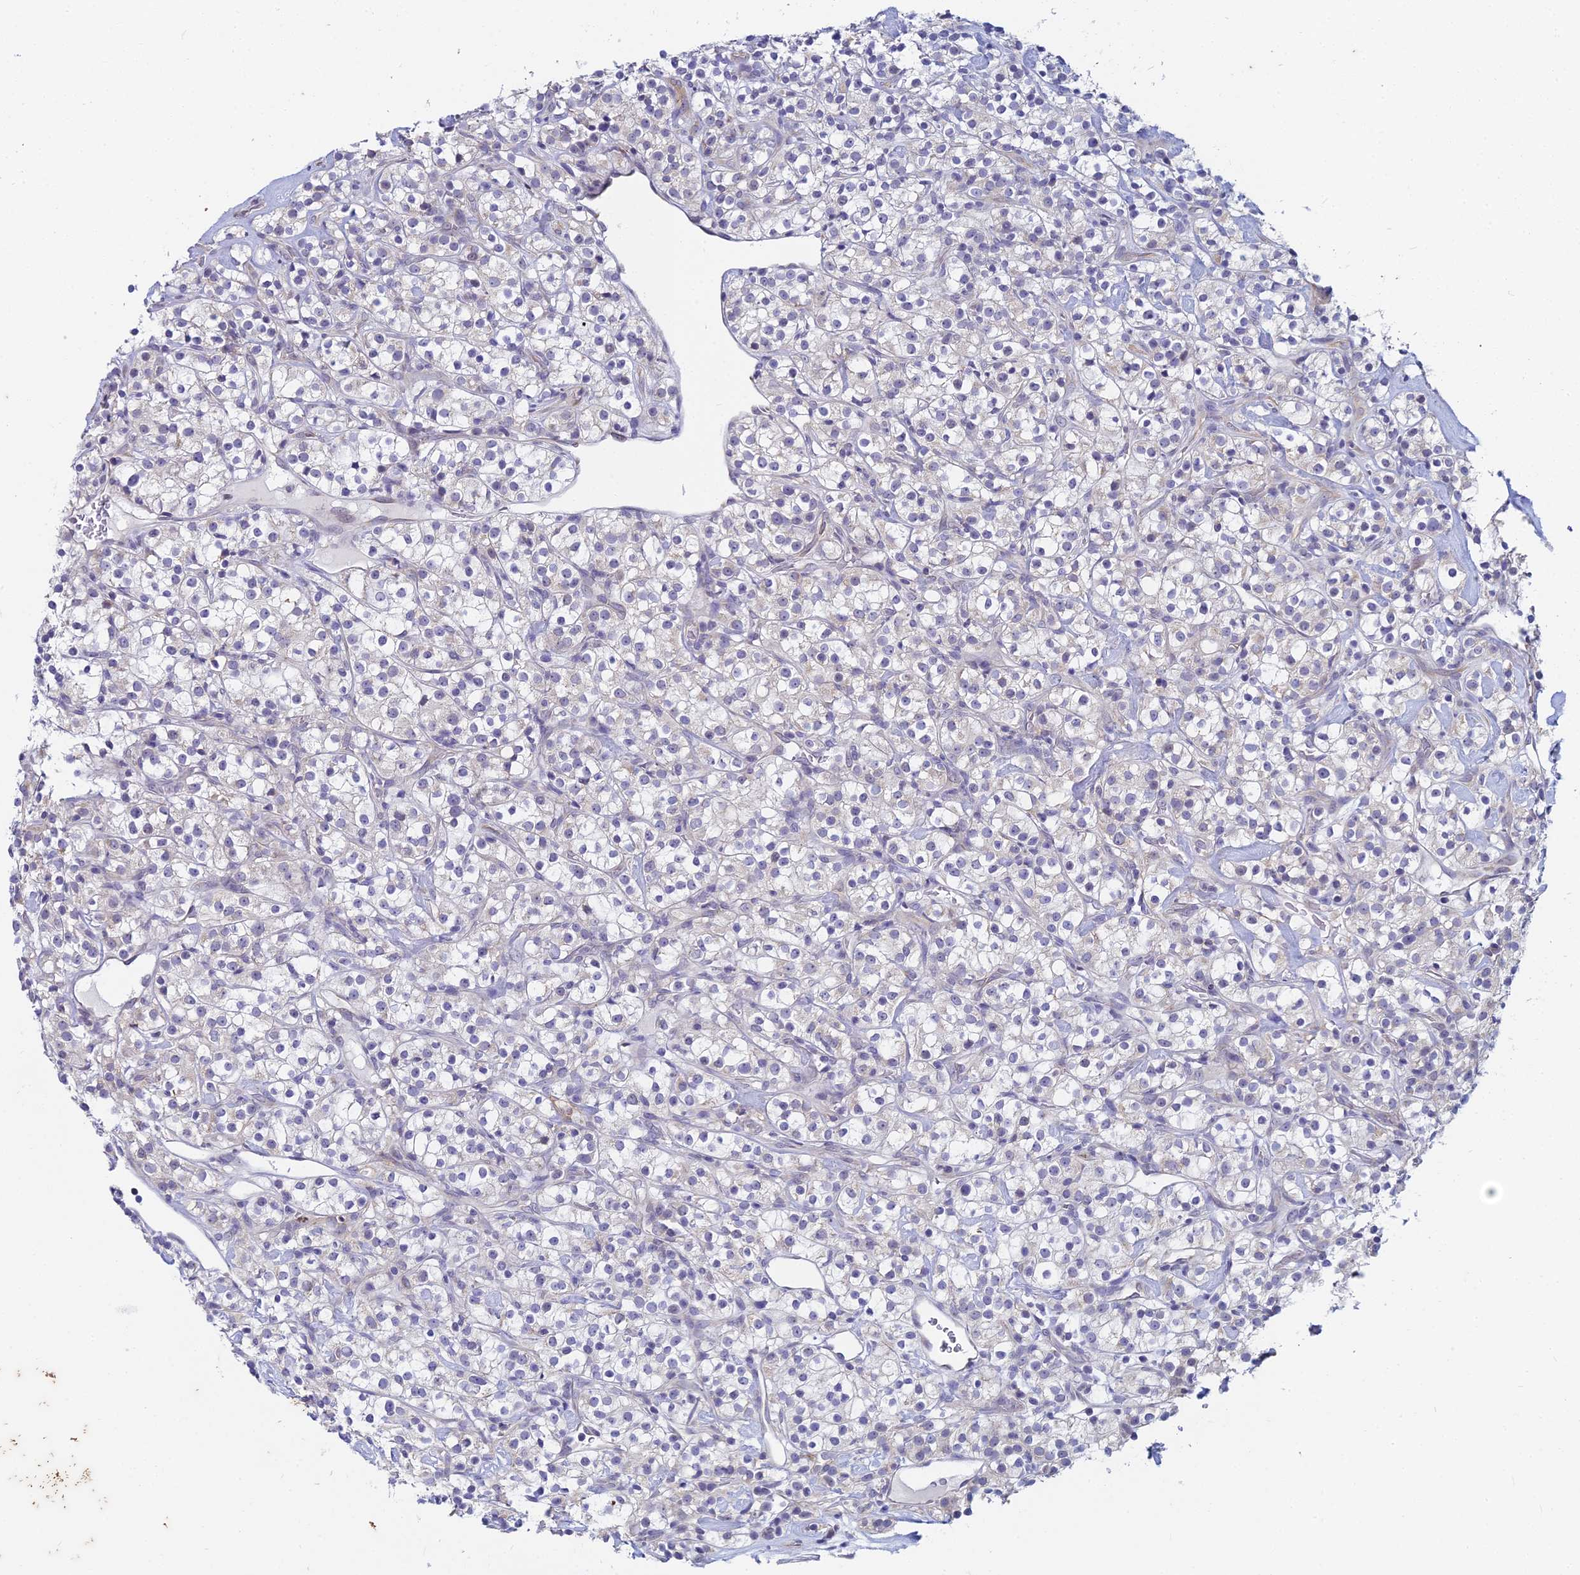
{"staining": {"intensity": "negative", "quantity": "none", "location": "none"}, "tissue": "renal cancer", "cell_type": "Tumor cells", "image_type": "cancer", "snomed": [{"axis": "morphology", "description": "Adenocarcinoma, NOS"}, {"axis": "topography", "description": "Kidney"}], "caption": "Protein analysis of renal cancer (adenocarcinoma) shows no significant positivity in tumor cells. The staining was performed using DAB (3,3'-diaminobenzidine) to visualize the protein expression in brown, while the nuclei were stained in blue with hematoxylin (Magnification: 20x).", "gene": "EEF2KMT", "patient": {"sex": "male", "age": 77}}